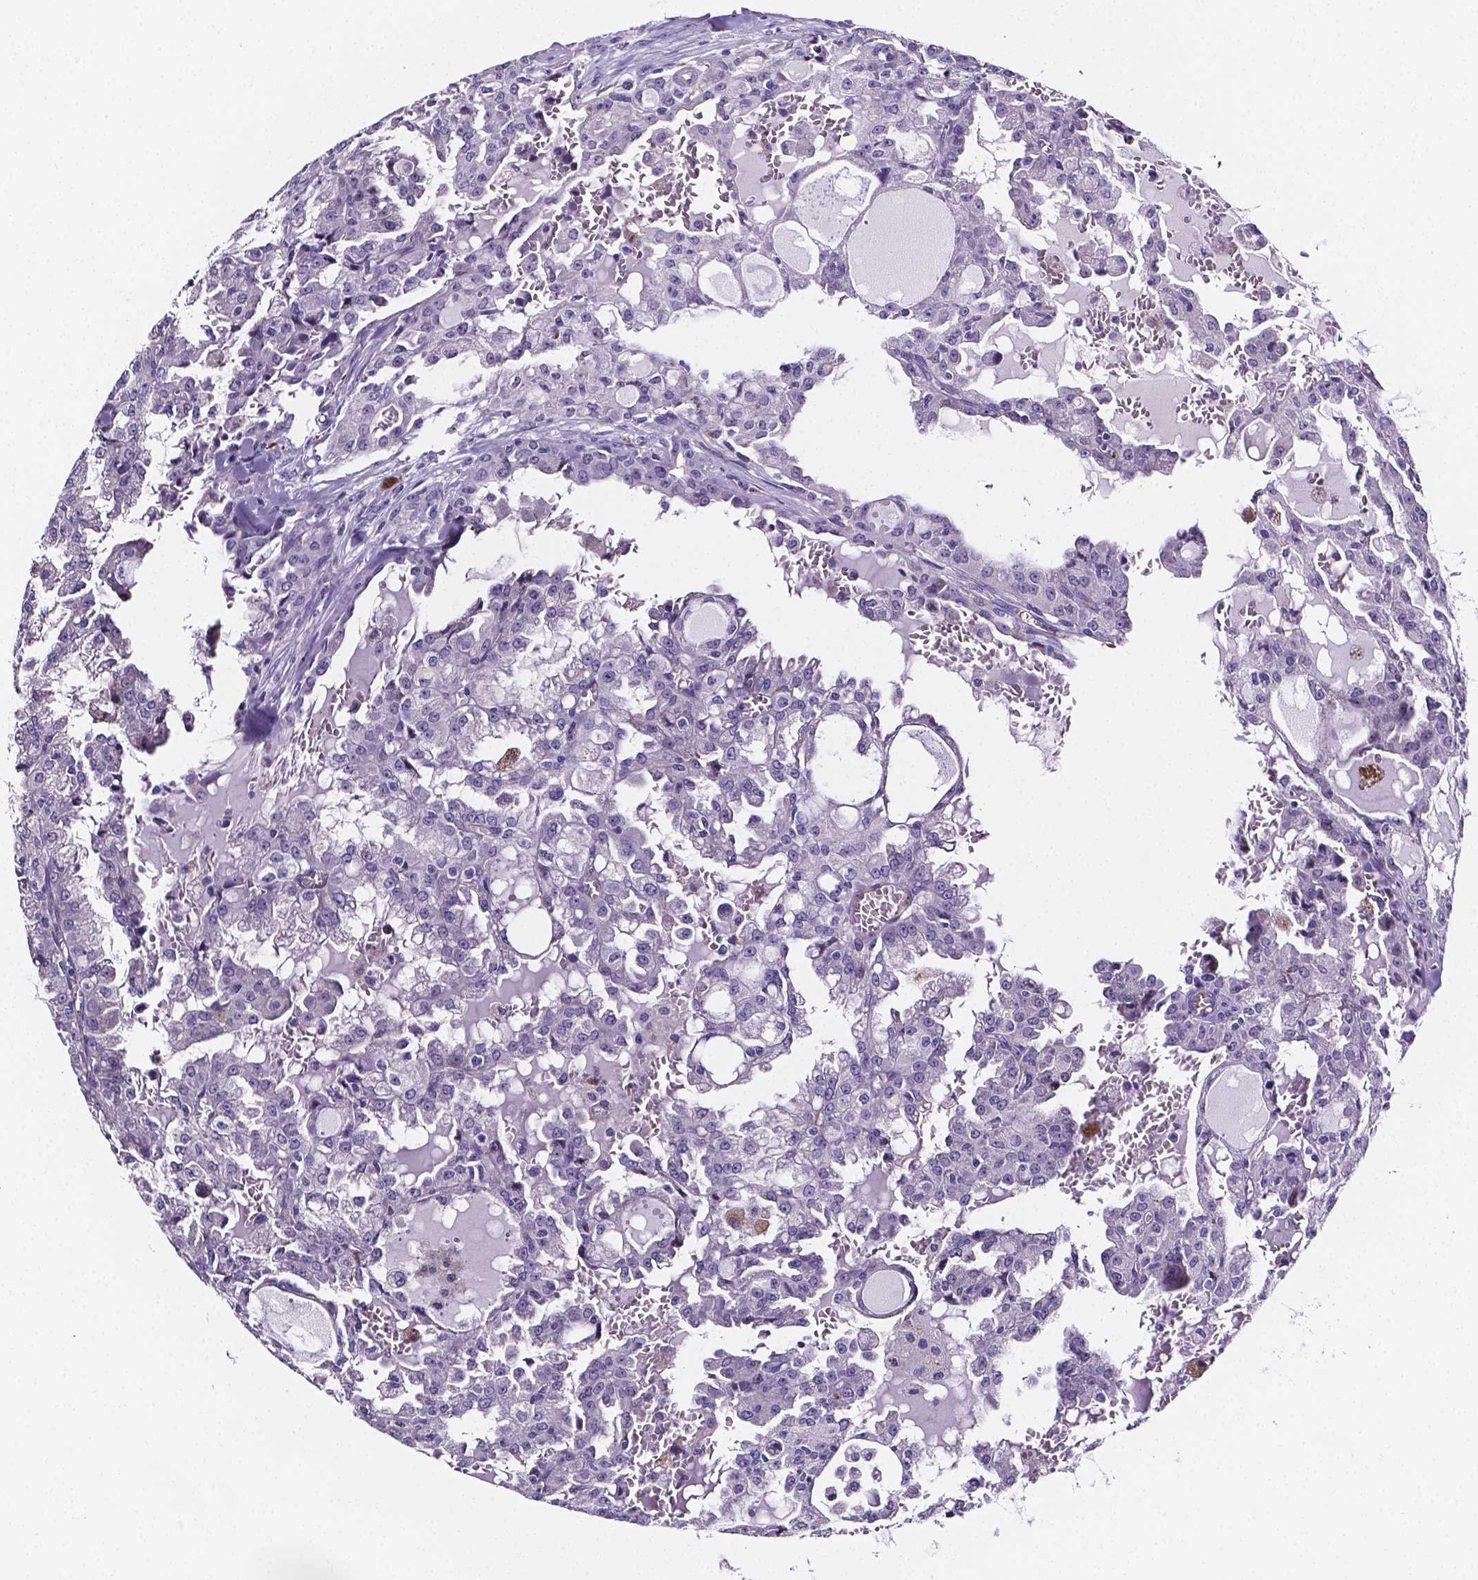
{"staining": {"intensity": "negative", "quantity": "none", "location": "none"}, "tissue": "head and neck cancer", "cell_type": "Tumor cells", "image_type": "cancer", "snomed": [{"axis": "morphology", "description": "Adenocarcinoma, NOS"}, {"axis": "topography", "description": "Head-Neck"}], "caption": "Tumor cells show no significant expression in head and neck cancer.", "gene": "NRGN", "patient": {"sex": "male", "age": 64}}